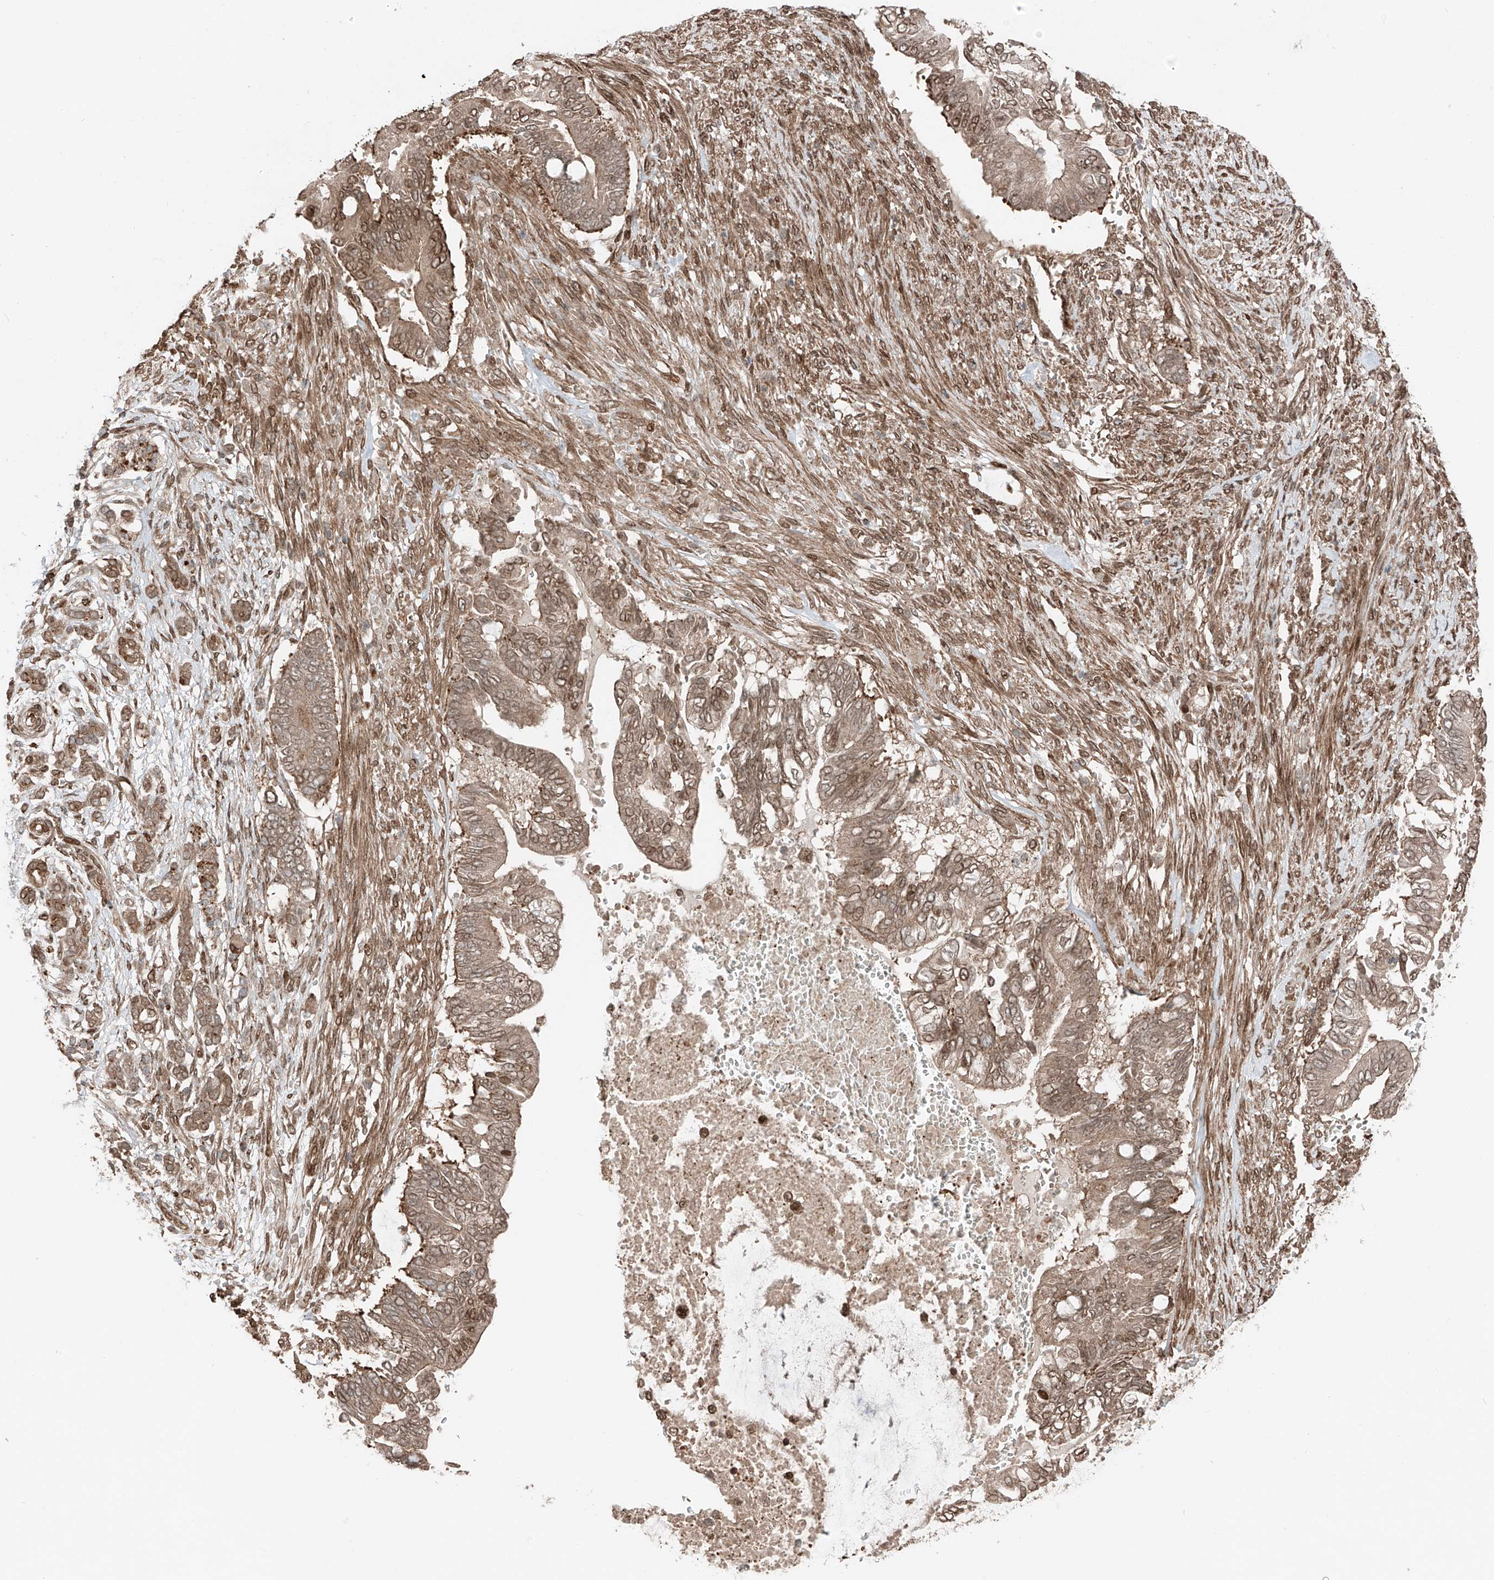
{"staining": {"intensity": "moderate", "quantity": ">75%", "location": "cytoplasmic/membranous,nuclear"}, "tissue": "pancreatic cancer", "cell_type": "Tumor cells", "image_type": "cancer", "snomed": [{"axis": "morphology", "description": "Adenocarcinoma, NOS"}, {"axis": "topography", "description": "Pancreas"}], "caption": "Pancreatic cancer stained with DAB (3,3'-diaminobenzidine) immunohistochemistry (IHC) shows medium levels of moderate cytoplasmic/membranous and nuclear staining in about >75% of tumor cells. The protein of interest is stained brown, and the nuclei are stained in blue (DAB (3,3'-diaminobenzidine) IHC with brightfield microscopy, high magnification).", "gene": "CEP162", "patient": {"sex": "male", "age": 68}}